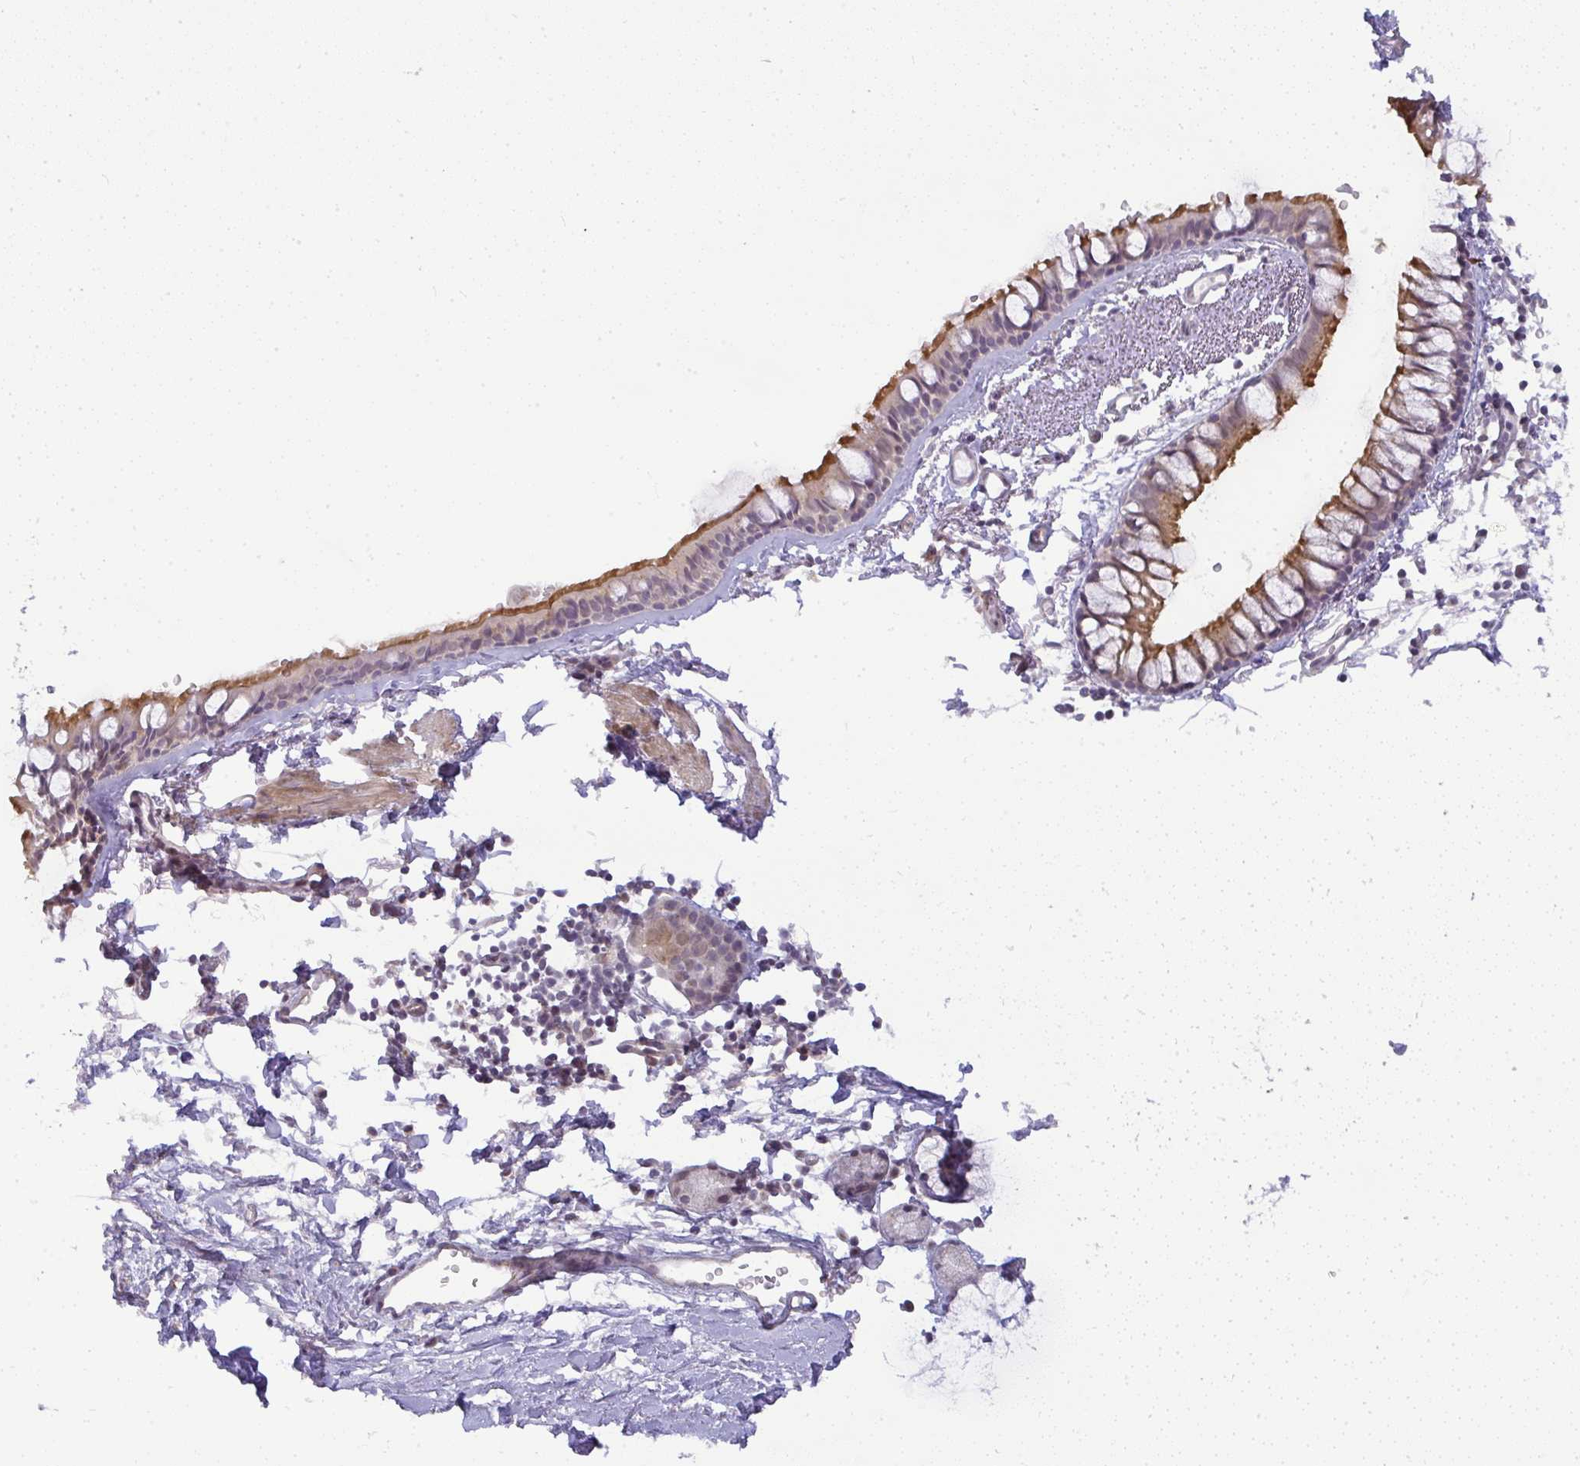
{"staining": {"intensity": "moderate", "quantity": ">75%", "location": "cytoplasmic/membranous,nuclear"}, "tissue": "bronchus", "cell_type": "Respiratory epithelial cells", "image_type": "normal", "snomed": [{"axis": "morphology", "description": "Normal tissue, NOS"}, {"axis": "topography", "description": "Cartilage tissue"}, {"axis": "topography", "description": "Bronchus"}, {"axis": "topography", "description": "Peripheral nerve tissue"}], "caption": "An immunohistochemistry micrograph of unremarkable tissue is shown. Protein staining in brown highlights moderate cytoplasmic/membranous,nuclear positivity in bronchus within respiratory epithelial cells.", "gene": "DZIP1", "patient": {"sex": "female", "age": 59}}